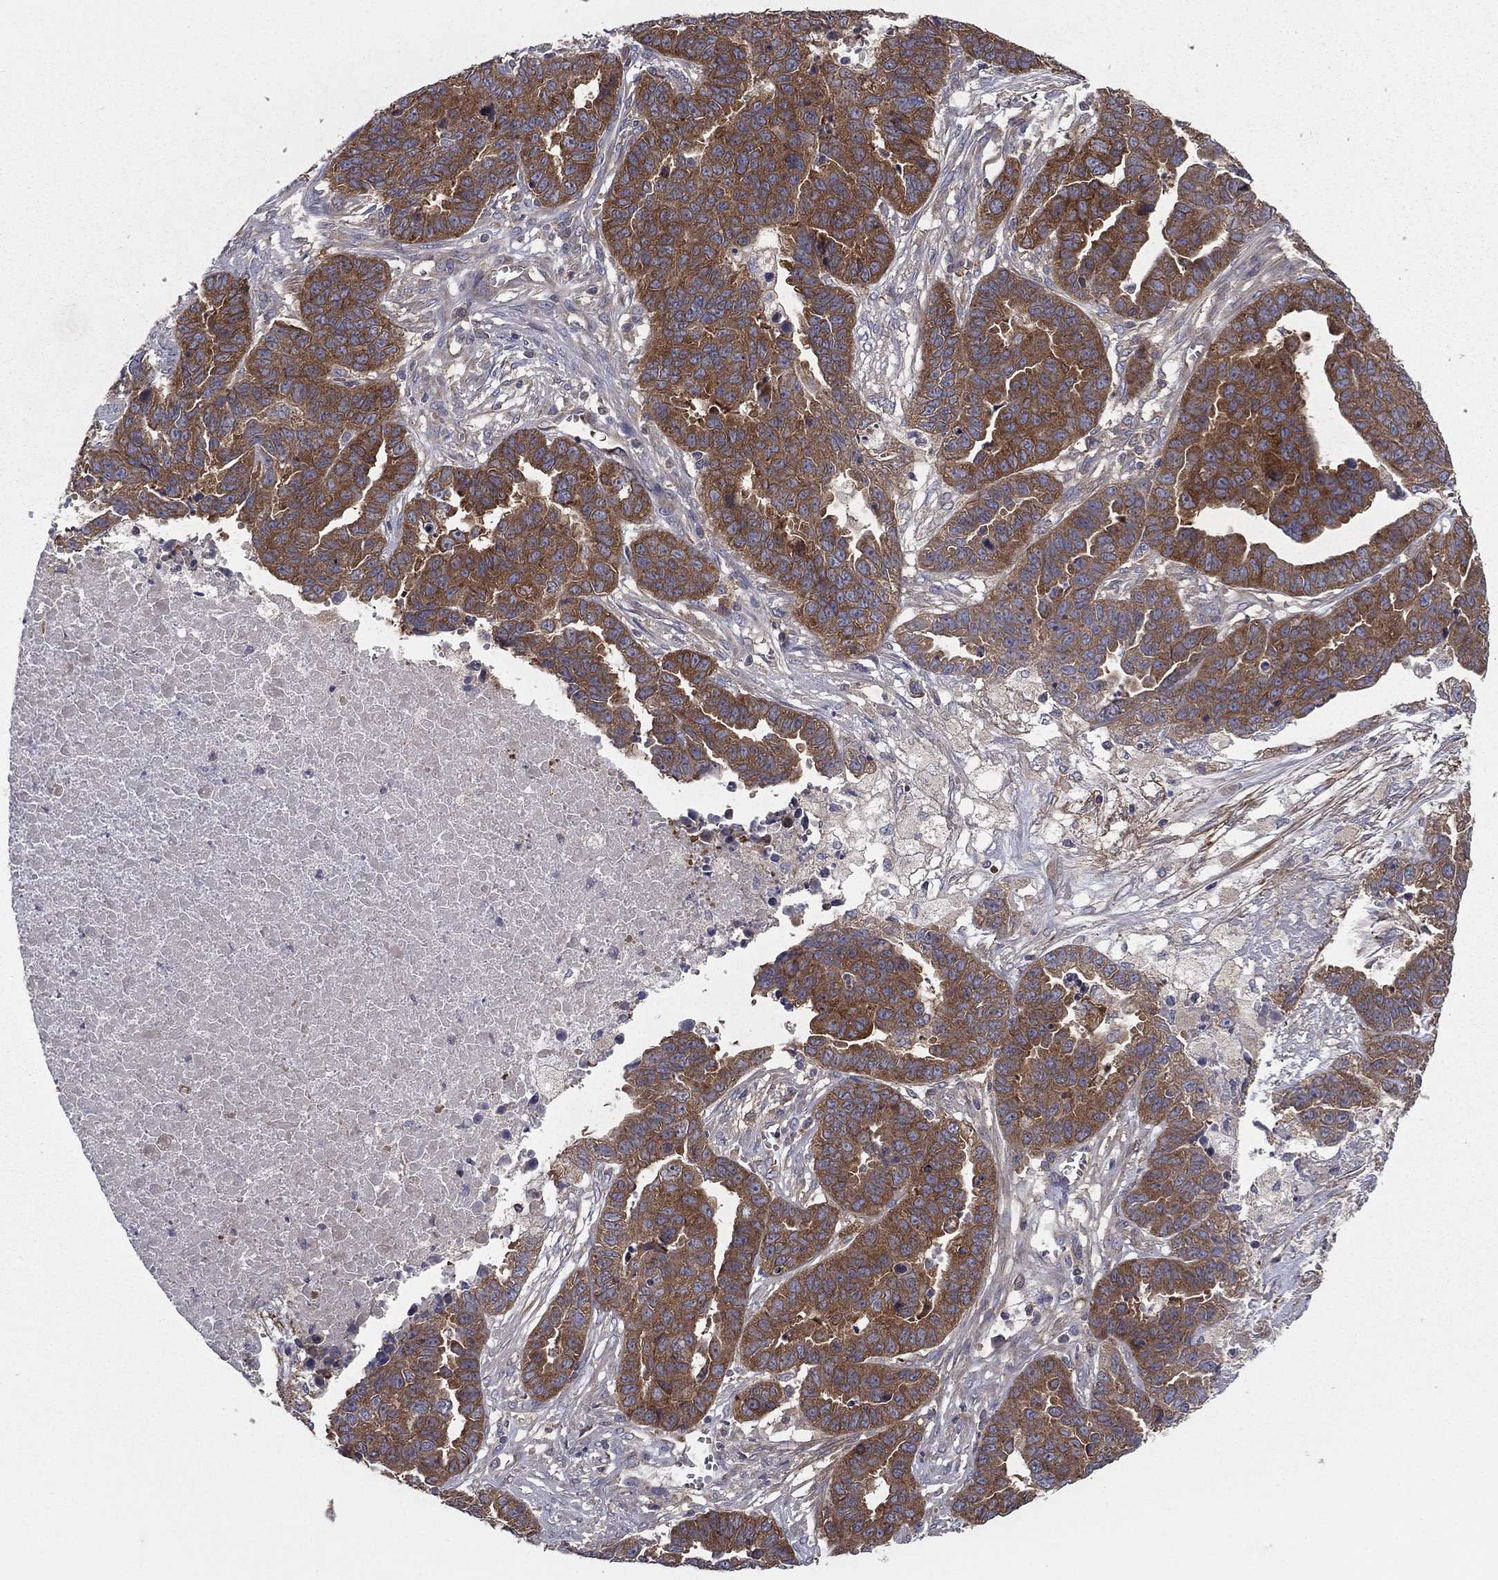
{"staining": {"intensity": "strong", "quantity": ">75%", "location": "cytoplasmic/membranous"}, "tissue": "ovarian cancer", "cell_type": "Tumor cells", "image_type": "cancer", "snomed": [{"axis": "morphology", "description": "Cystadenocarcinoma, serous, NOS"}, {"axis": "topography", "description": "Ovary"}], "caption": "Ovarian cancer tissue reveals strong cytoplasmic/membranous expression in about >75% of tumor cells, visualized by immunohistochemistry.", "gene": "RNF123", "patient": {"sex": "female", "age": 87}}